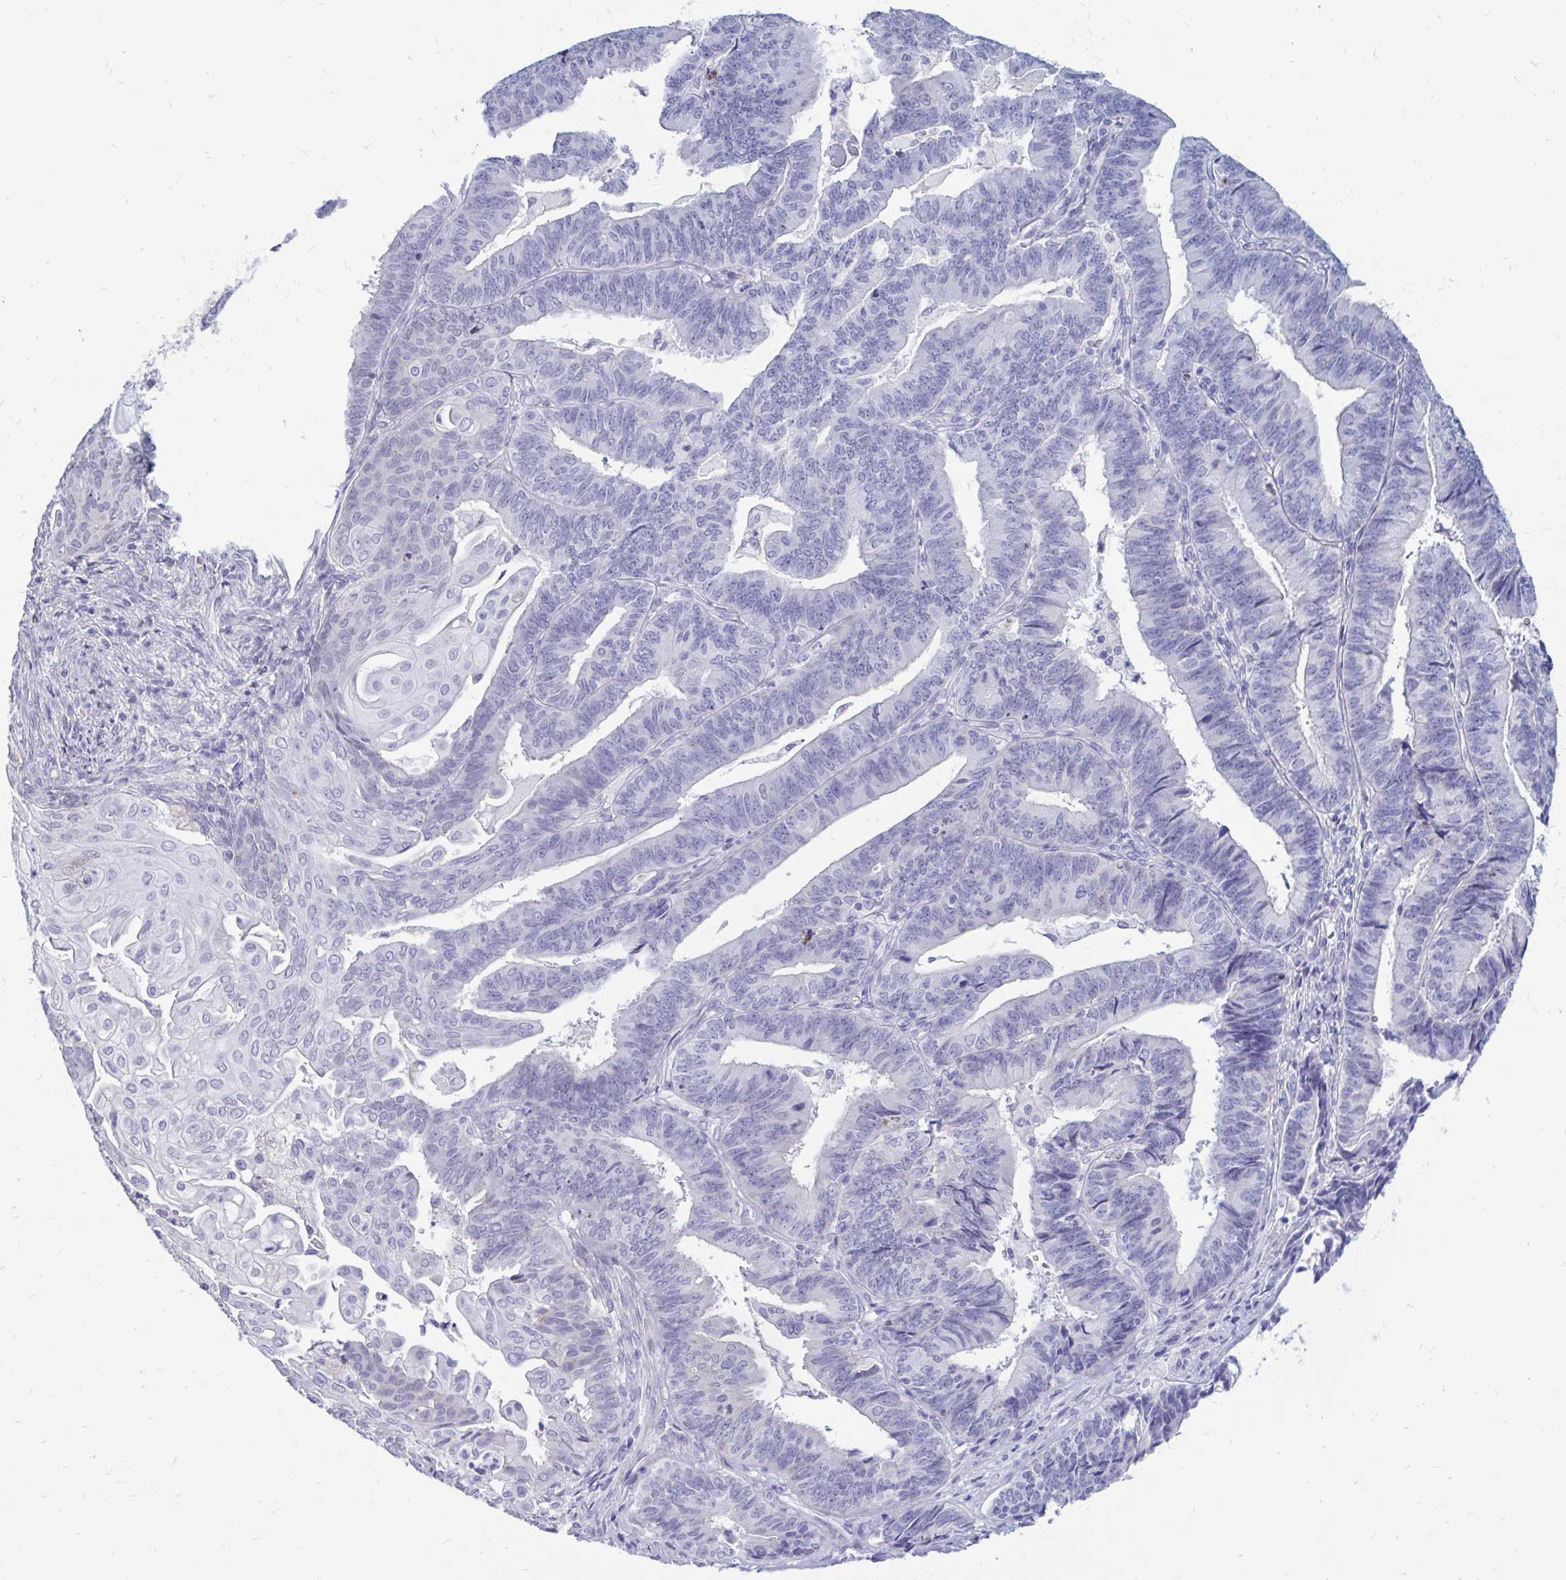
{"staining": {"intensity": "negative", "quantity": "none", "location": "none"}, "tissue": "endometrial cancer", "cell_type": "Tumor cells", "image_type": "cancer", "snomed": [{"axis": "morphology", "description": "Adenocarcinoma, NOS"}, {"axis": "topography", "description": "Endometrium"}], "caption": "Protein analysis of endometrial cancer (adenocarcinoma) exhibits no significant staining in tumor cells. (DAB immunohistochemistry with hematoxylin counter stain).", "gene": "IGSF5", "patient": {"sex": "female", "age": 73}}